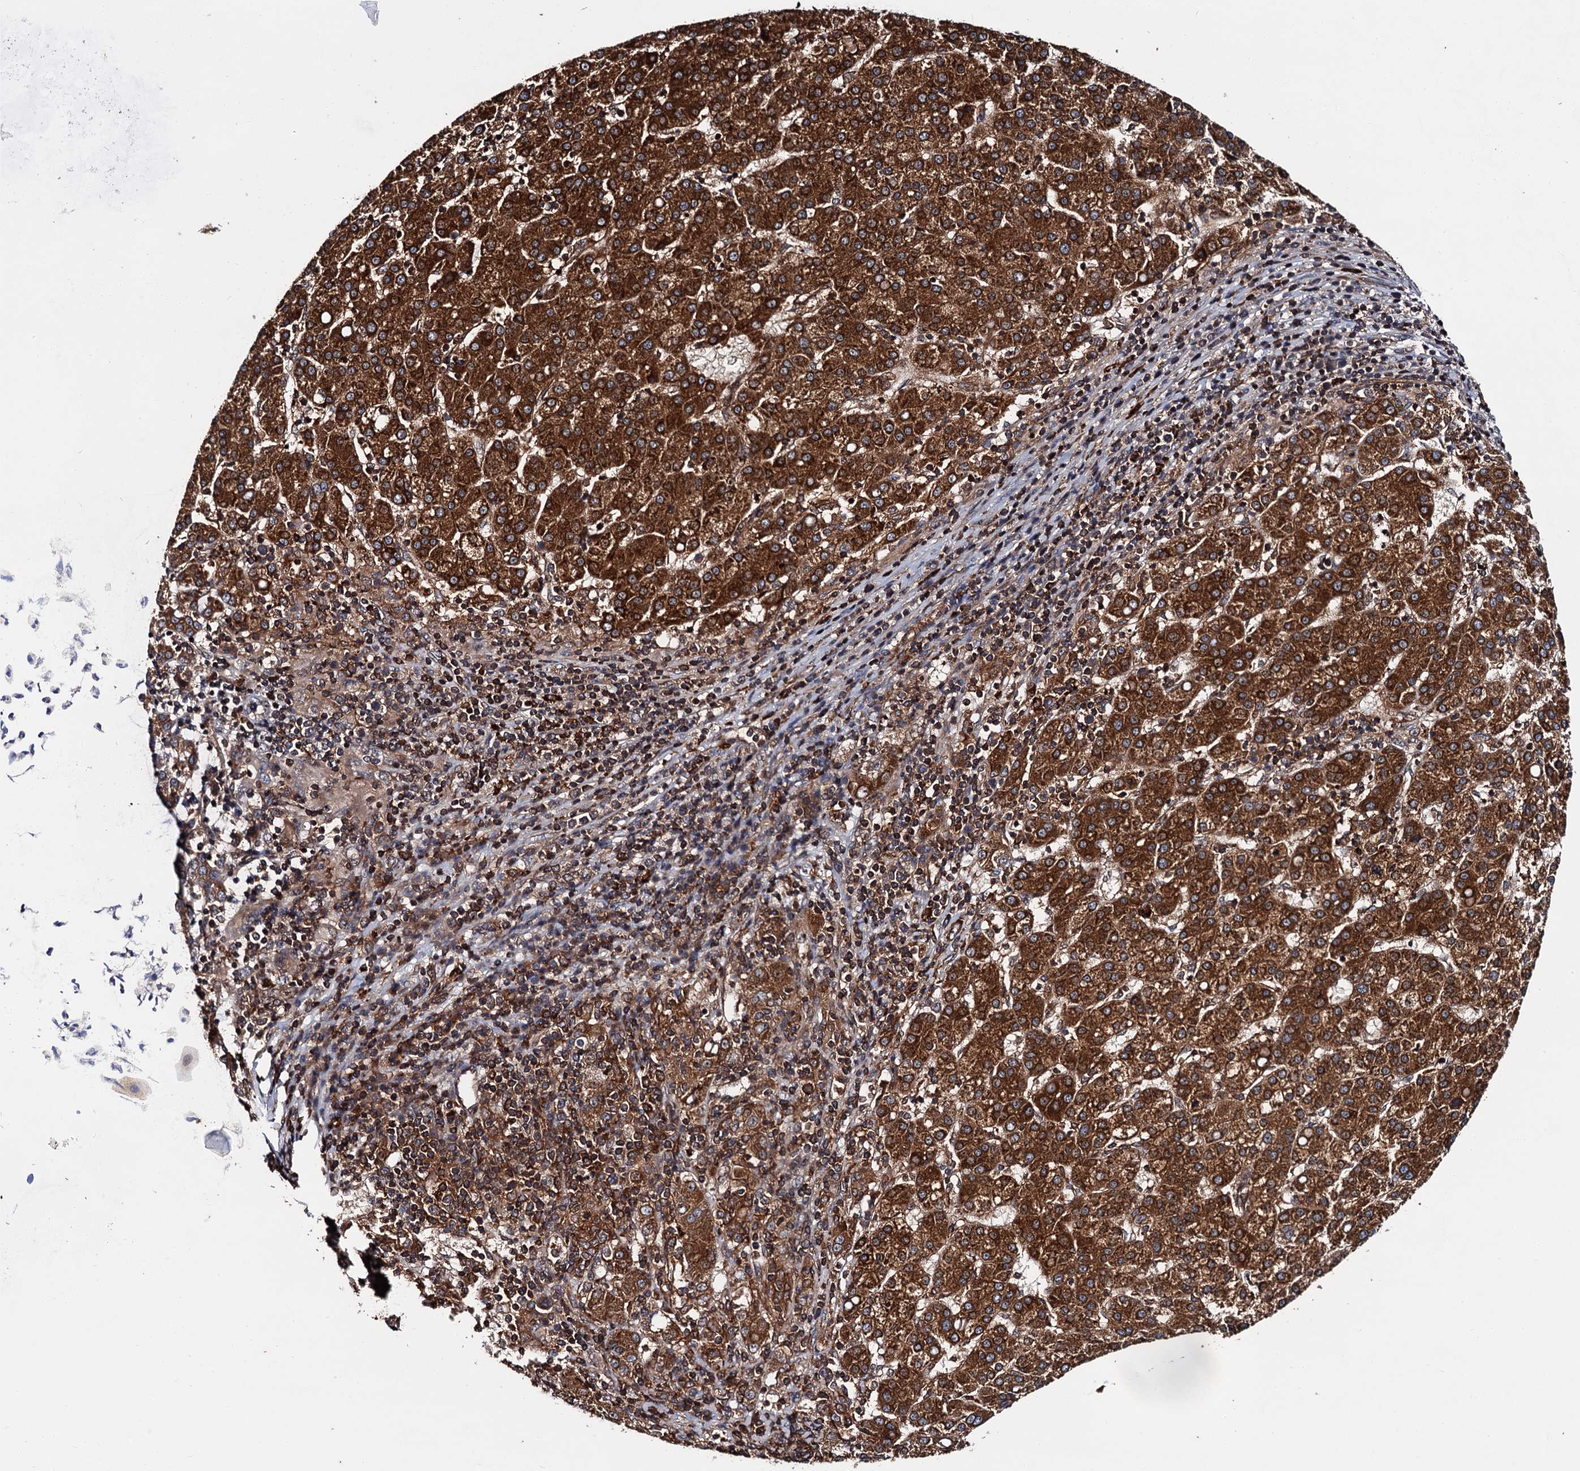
{"staining": {"intensity": "strong", "quantity": ">75%", "location": "cytoplasmic/membranous"}, "tissue": "liver cancer", "cell_type": "Tumor cells", "image_type": "cancer", "snomed": [{"axis": "morphology", "description": "Carcinoma, Hepatocellular, NOS"}, {"axis": "topography", "description": "Liver"}], "caption": "Protein staining displays strong cytoplasmic/membranous expression in approximately >75% of tumor cells in liver cancer.", "gene": "BORA", "patient": {"sex": "female", "age": 58}}